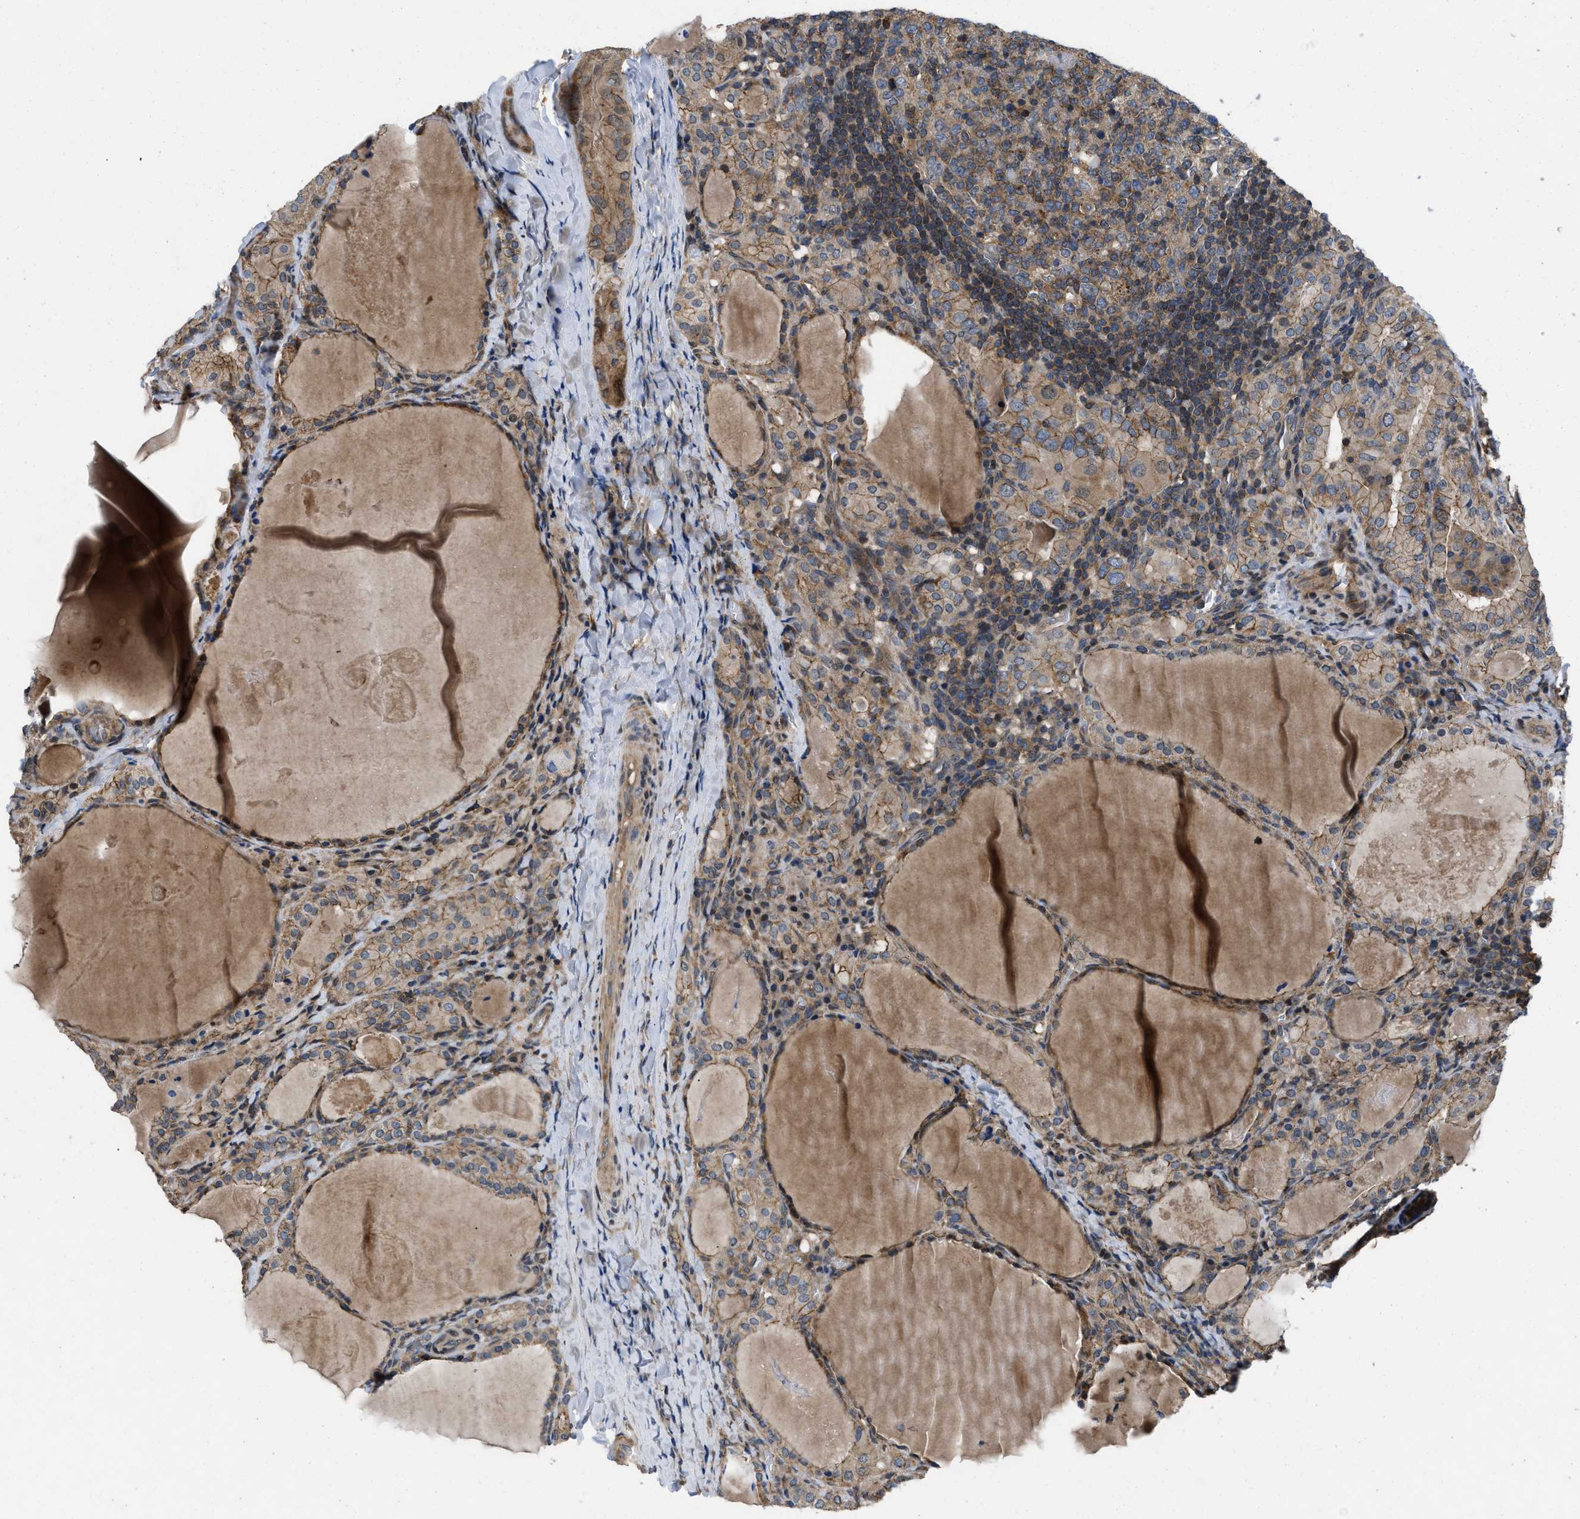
{"staining": {"intensity": "moderate", "quantity": ">75%", "location": "cytoplasmic/membranous"}, "tissue": "thyroid cancer", "cell_type": "Tumor cells", "image_type": "cancer", "snomed": [{"axis": "morphology", "description": "Papillary adenocarcinoma, NOS"}, {"axis": "topography", "description": "Thyroid gland"}], "caption": "Immunohistochemistry histopathology image of thyroid cancer stained for a protein (brown), which demonstrates medium levels of moderate cytoplasmic/membranous positivity in approximately >75% of tumor cells.", "gene": "PRDM14", "patient": {"sex": "female", "age": 42}}